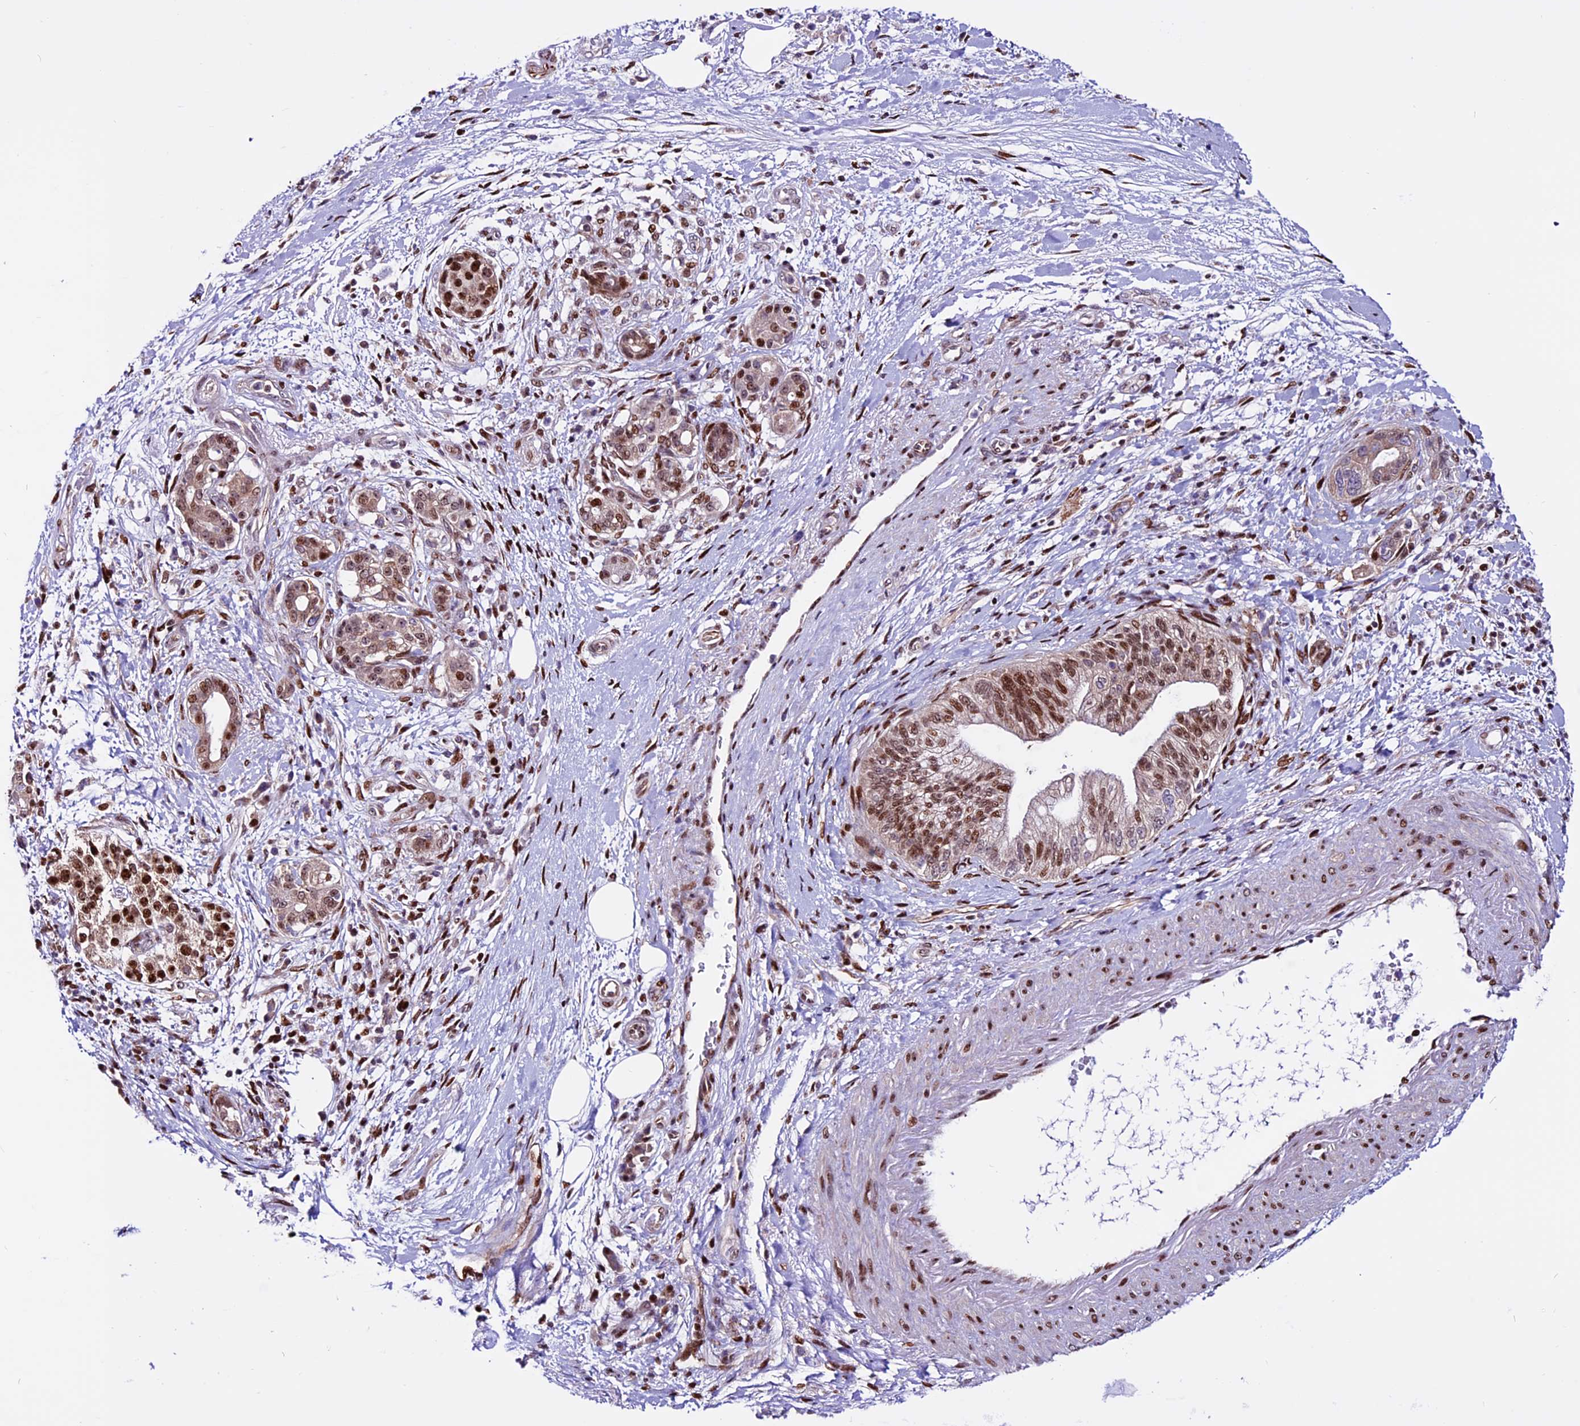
{"staining": {"intensity": "moderate", "quantity": ">75%", "location": "nuclear"}, "tissue": "pancreatic cancer", "cell_type": "Tumor cells", "image_type": "cancer", "snomed": [{"axis": "morphology", "description": "Adenocarcinoma, NOS"}, {"axis": "topography", "description": "Pancreas"}], "caption": "This micrograph reveals immunohistochemistry staining of human pancreatic adenocarcinoma, with medium moderate nuclear staining in approximately >75% of tumor cells.", "gene": "RINL", "patient": {"sex": "female", "age": 73}}